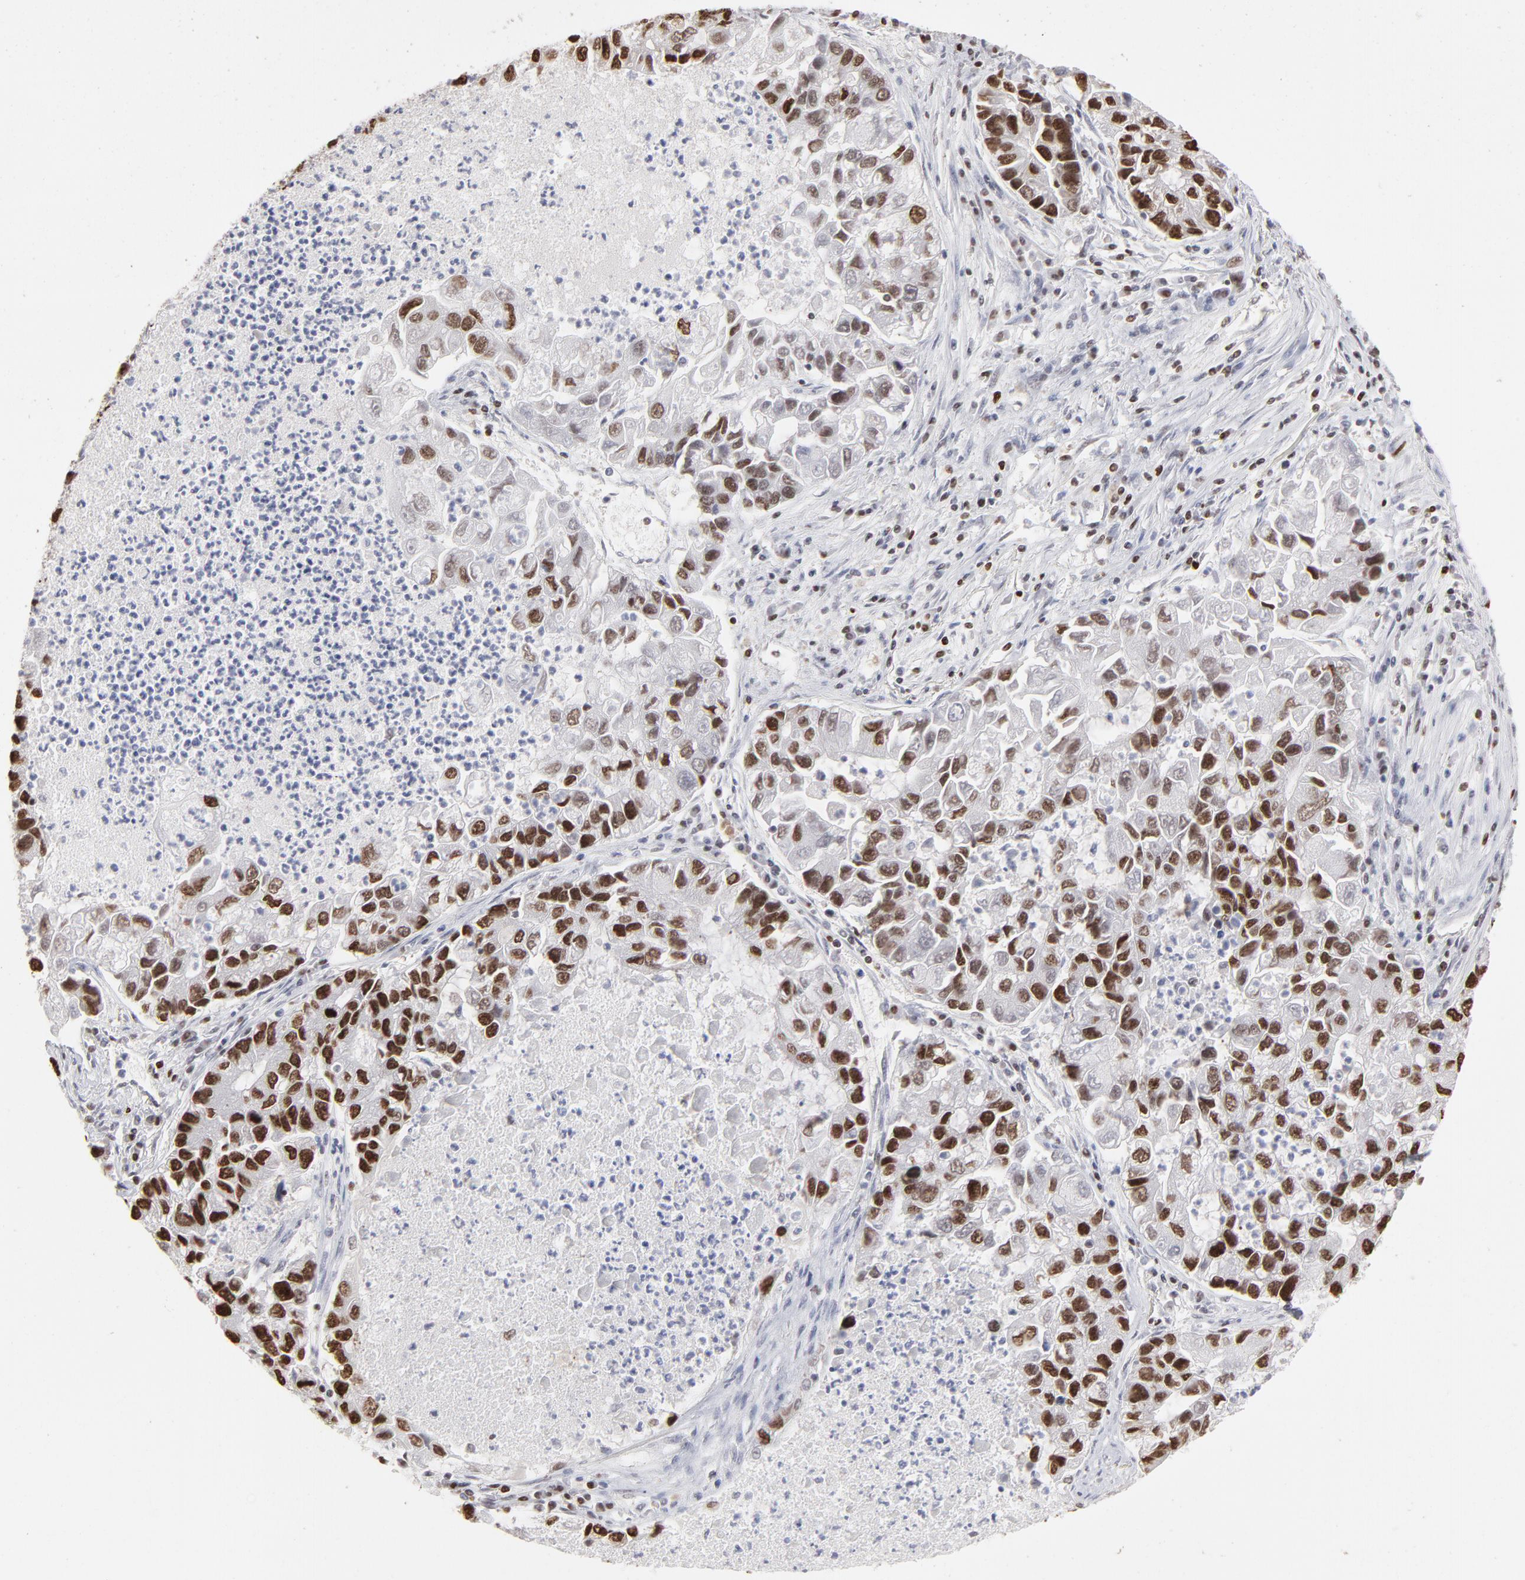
{"staining": {"intensity": "strong", "quantity": "25%-75%", "location": "nuclear"}, "tissue": "lung cancer", "cell_type": "Tumor cells", "image_type": "cancer", "snomed": [{"axis": "morphology", "description": "Adenocarcinoma, NOS"}, {"axis": "topography", "description": "Lung"}], "caption": "About 25%-75% of tumor cells in adenocarcinoma (lung) display strong nuclear protein expression as visualized by brown immunohistochemical staining.", "gene": "PARP1", "patient": {"sex": "female", "age": 51}}